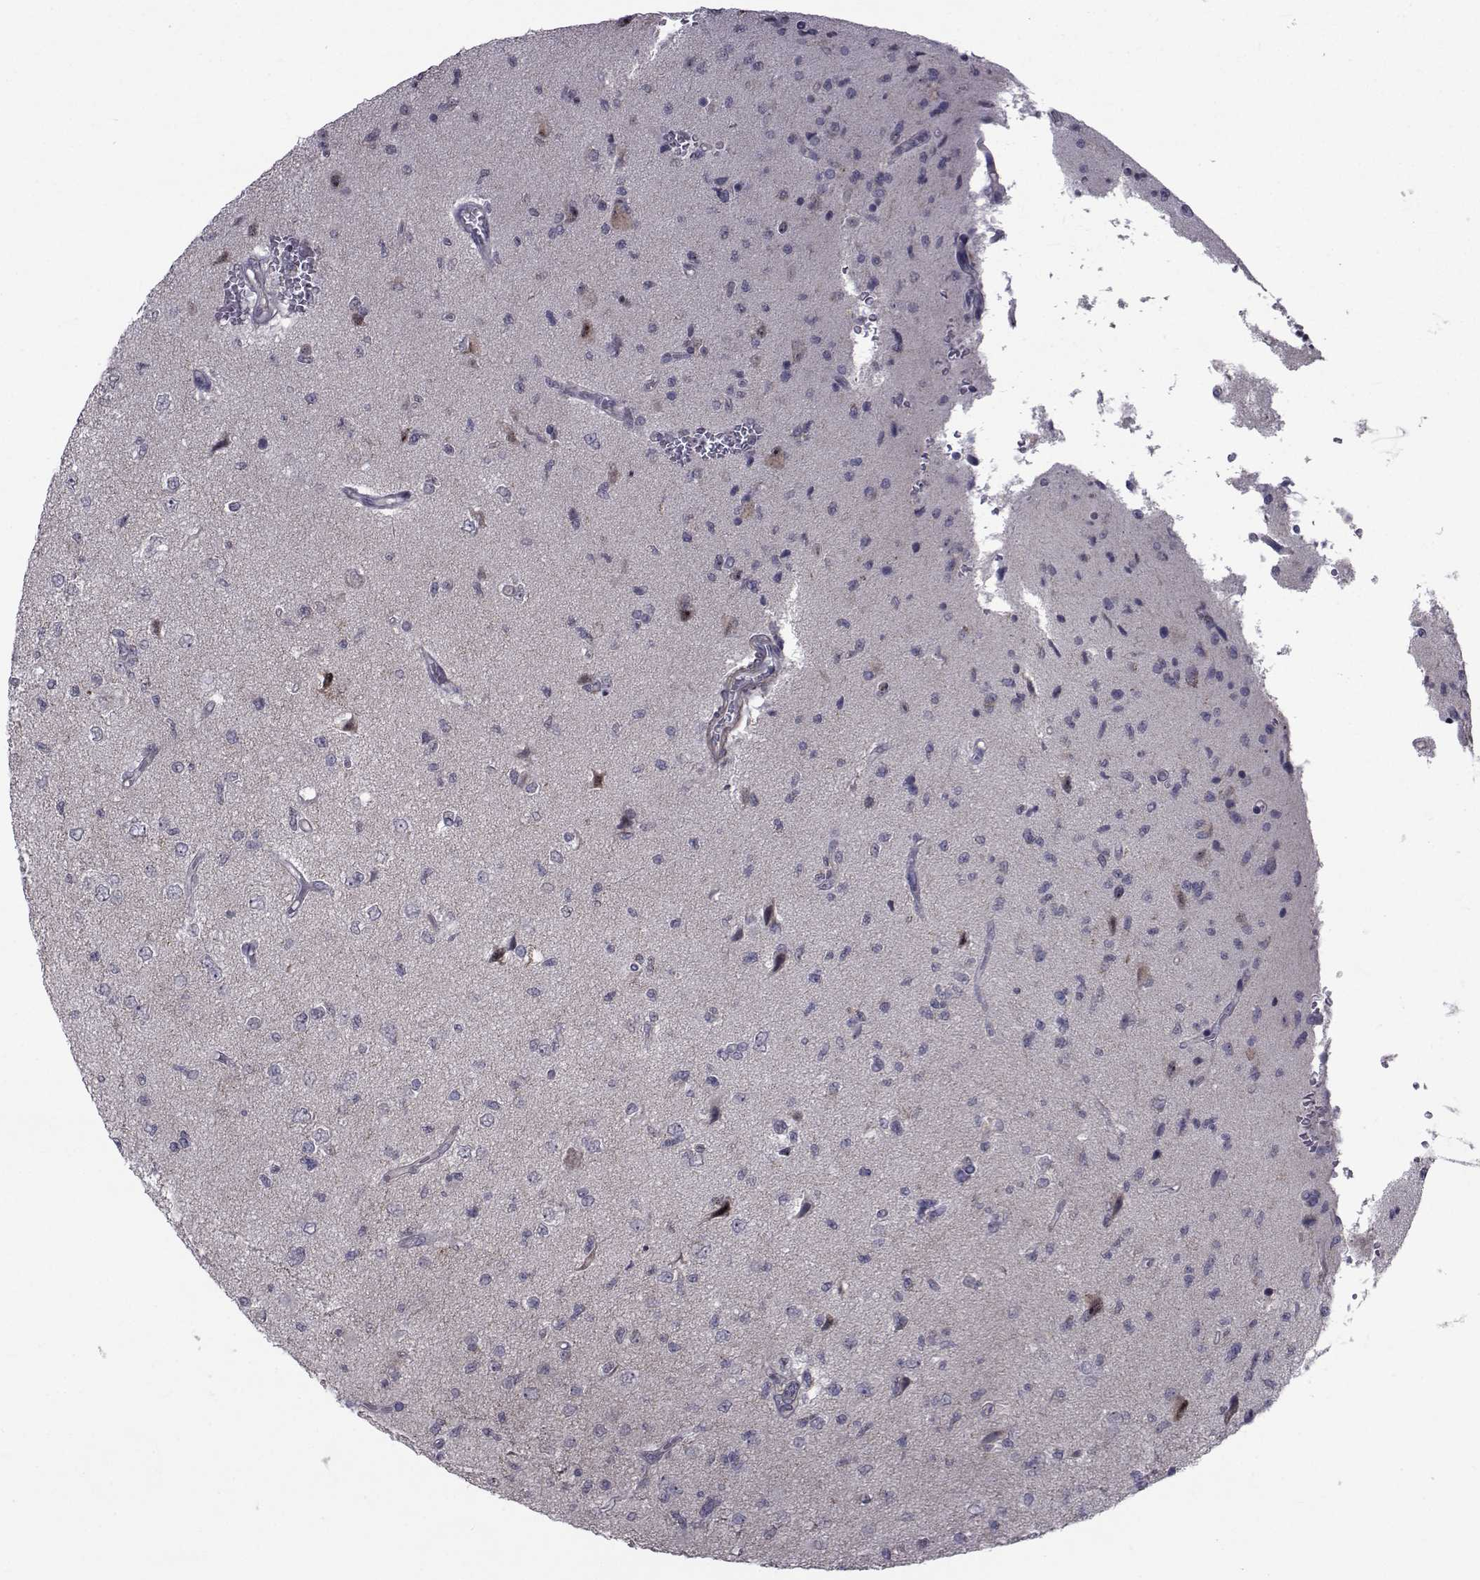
{"staining": {"intensity": "negative", "quantity": "none", "location": "none"}, "tissue": "glioma", "cell_type": "Tumor cells", "image_type": "cancer", "snomed": [{"axis": "morphology", "description": "Glioma, malignant, High grade"}, {"axis": "topography", "description": "Brain"}], "caption": "A high-resolution photomicrograph shows IHC staining of glioma, which exhibits no significant positivity in tumor cells.", "gene": "CFAP74", "patient": {"sex": "male", "age": 56}}